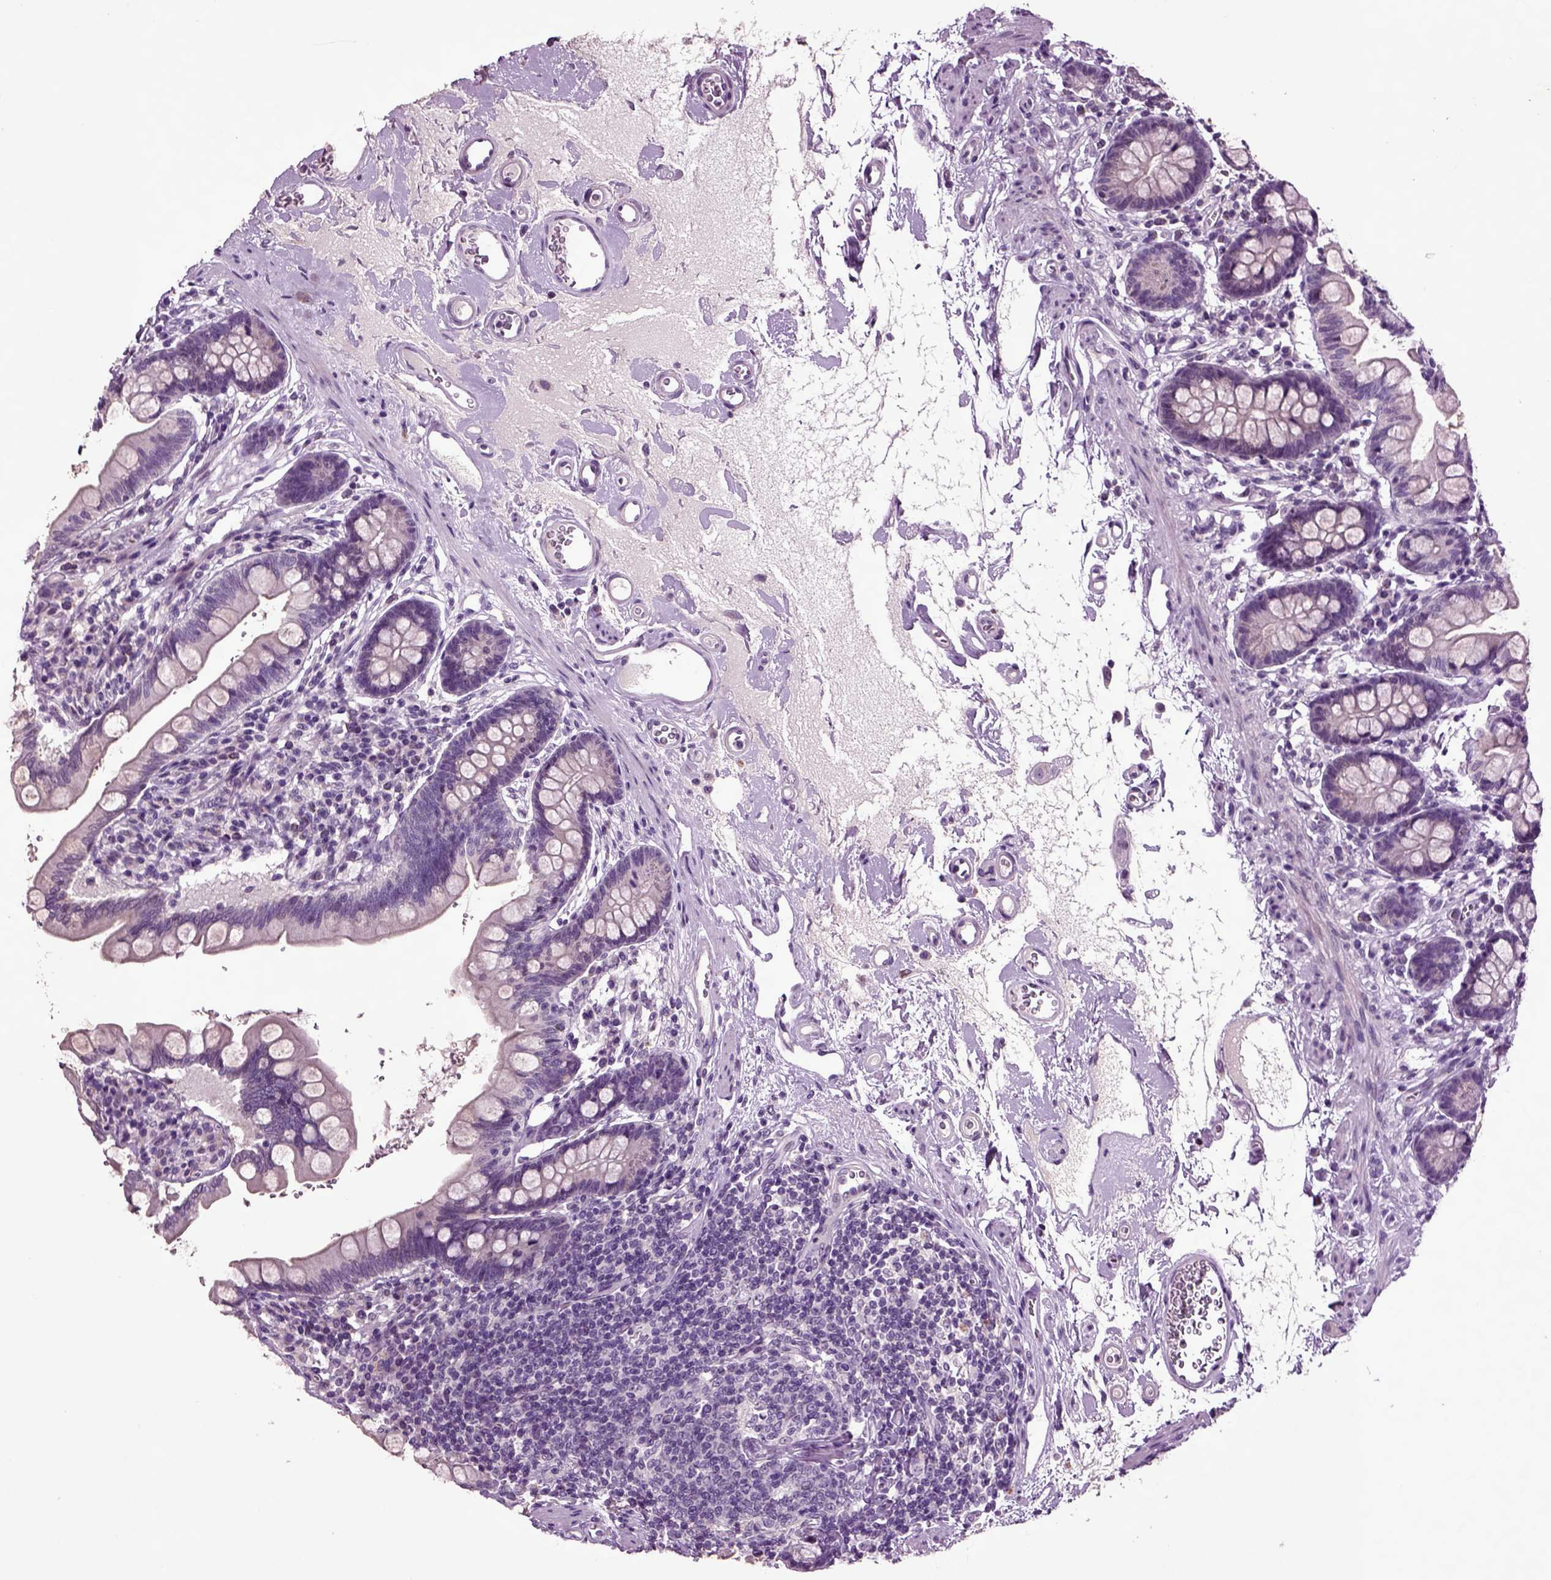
{"staining": {"intensity": "negative", "quantity": "none", "location": "none"}, "tissue": "small intestine", "cell_type": "Glandular cells", "image_type": "normal", "snomed": [{"axis": "morphology", "description": "Normal tissue, NOS"}, {"axis": "topography", "description": "Small intestine"}], "caption": "This is an immunohistochemistry (IHC) micrograph of normal human small intestine. There is no expression in glandular cells.", "gene": "CRHR1", "patient": {"sex": "female", "age": 56}}